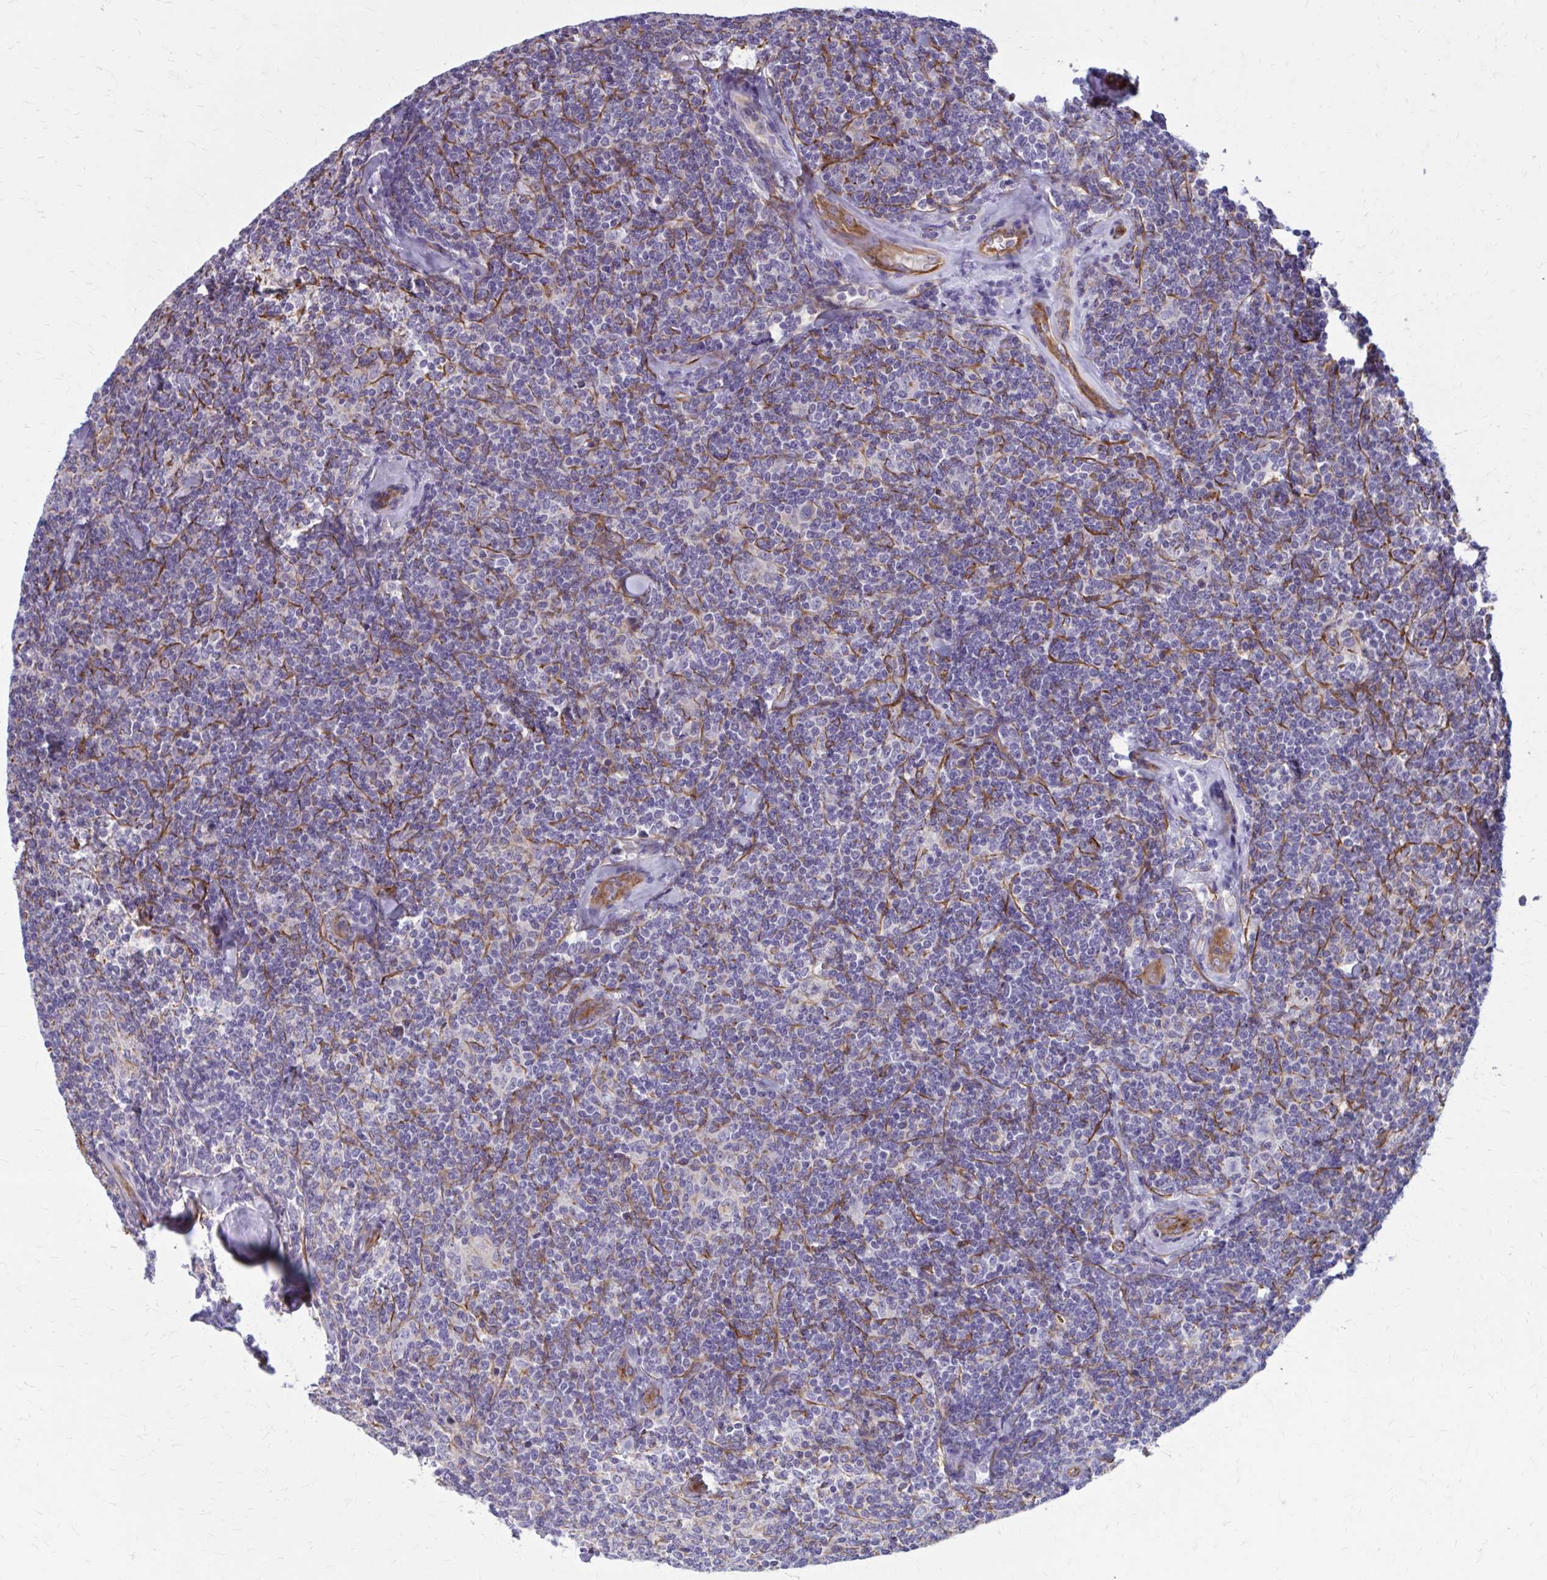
{"staining": {"intensity": "negative", "quantity": "none", "location": "none"}, "tissue": "lymphoma", "cell_type": "Tumor cells", "image_type": "cancer", "snomed": [{"axis": "morphology", "description": "Malignant lymphoma, non-Hodgkin's type, Low grade"}, {"axis": "topography", "description": "Lymph node"}], "caption": "There is no significant staining in tumor cells of lymphoma. Nuclei are stained in blue.", "gene": "ZDHHC7", "patient": {"sex": "female", "age": 56}}